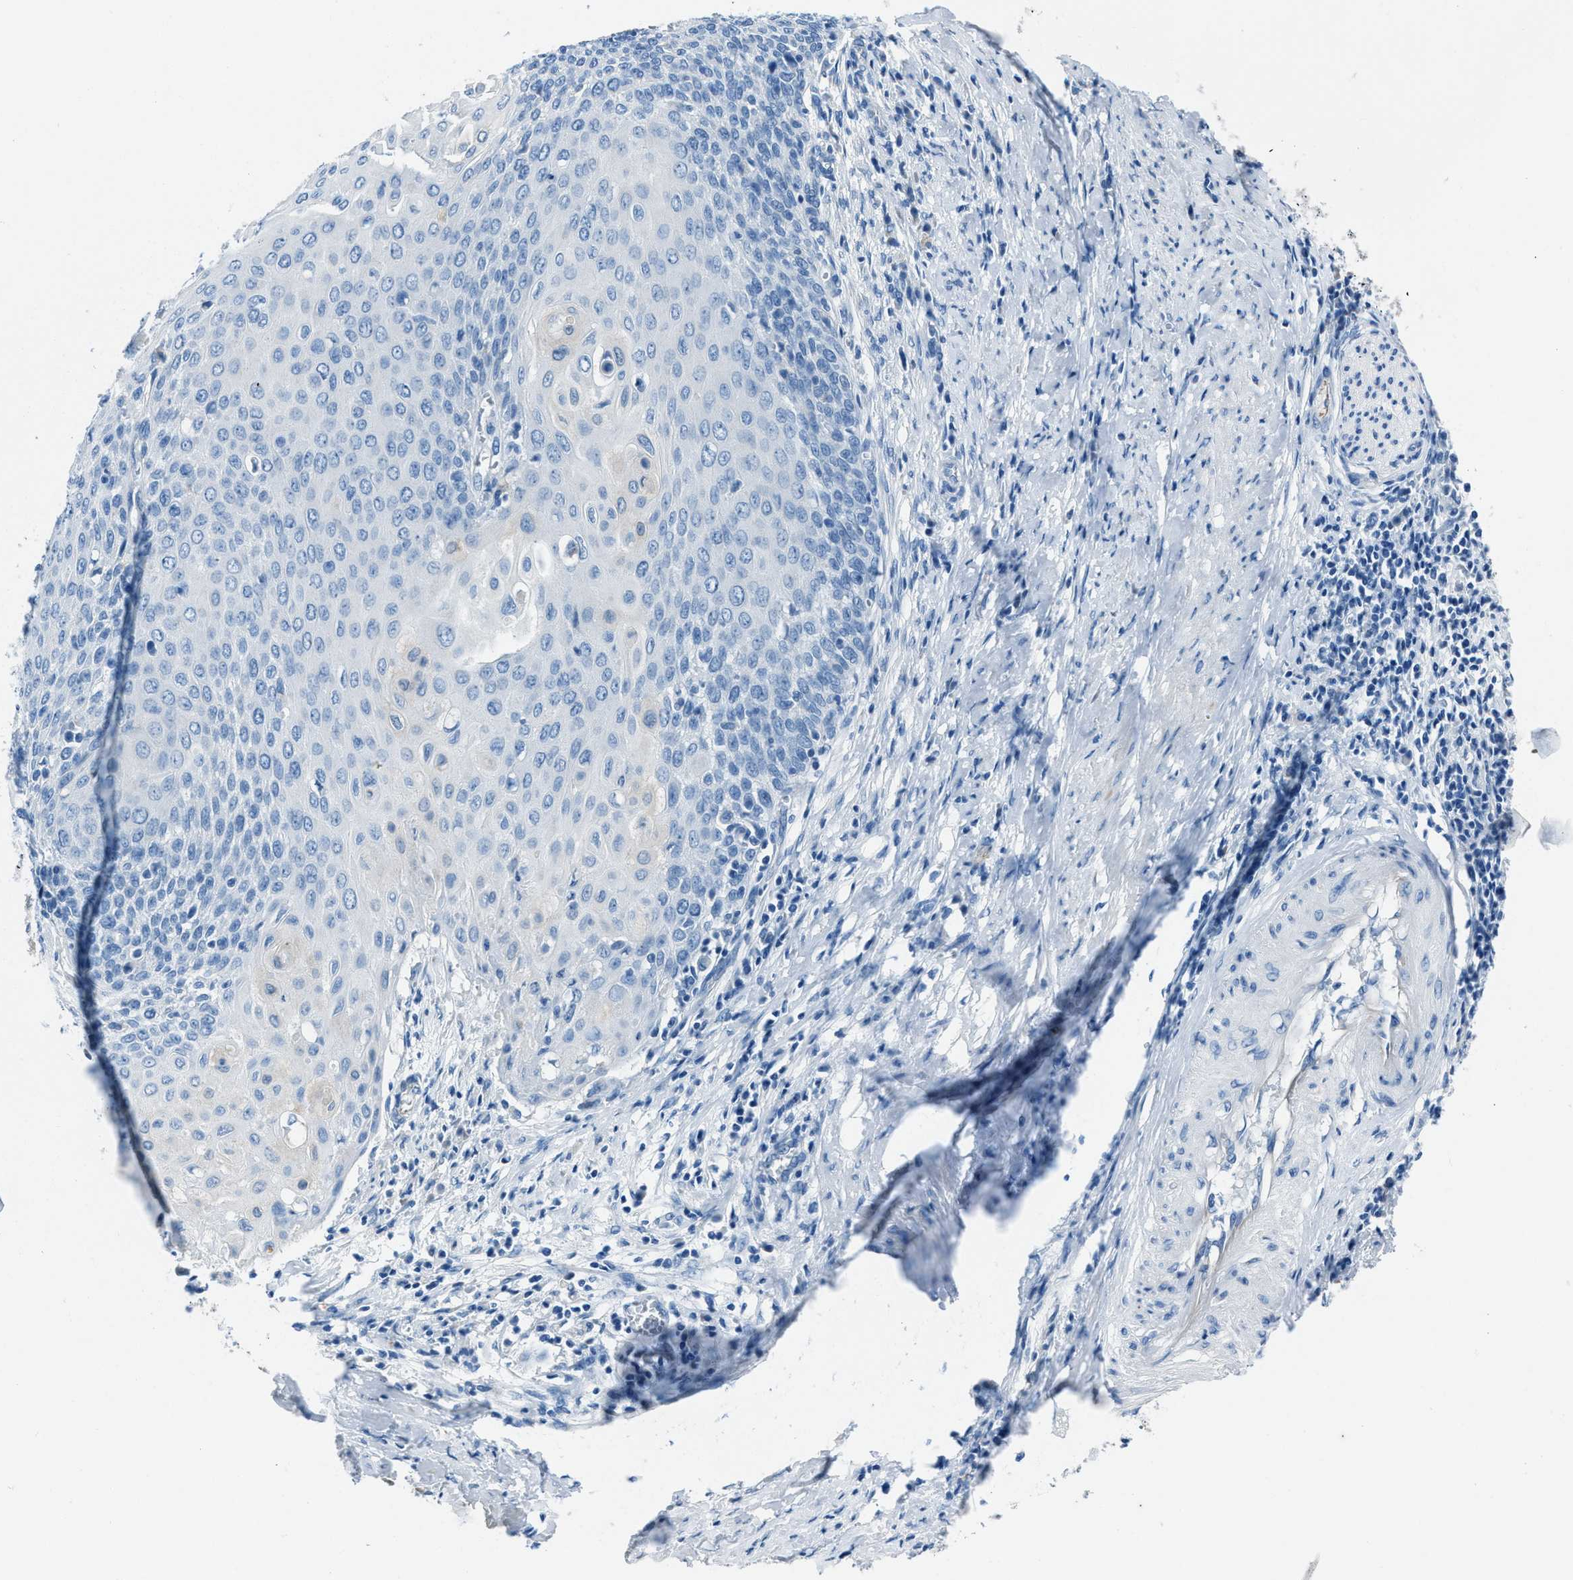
{"staining": {"intensity": "negative", "quantity": "none", "location": "none"}, "tissue": "cervical cancer", "cell_type": "Tumor cells", "image_type": "cancer", "snomed": [{"axis": "morphology", "description": "Squamous cell carcinoma, NOS"}, {"axis": "topography", "description": "Cervix"}], "caption": "Immunohistochemistry of human squamous cell carcinoma (cervical) demonstrates no staining in tumor cells.", "gene": "AMACR", "patient": {"sex": "female", "age": 39}}